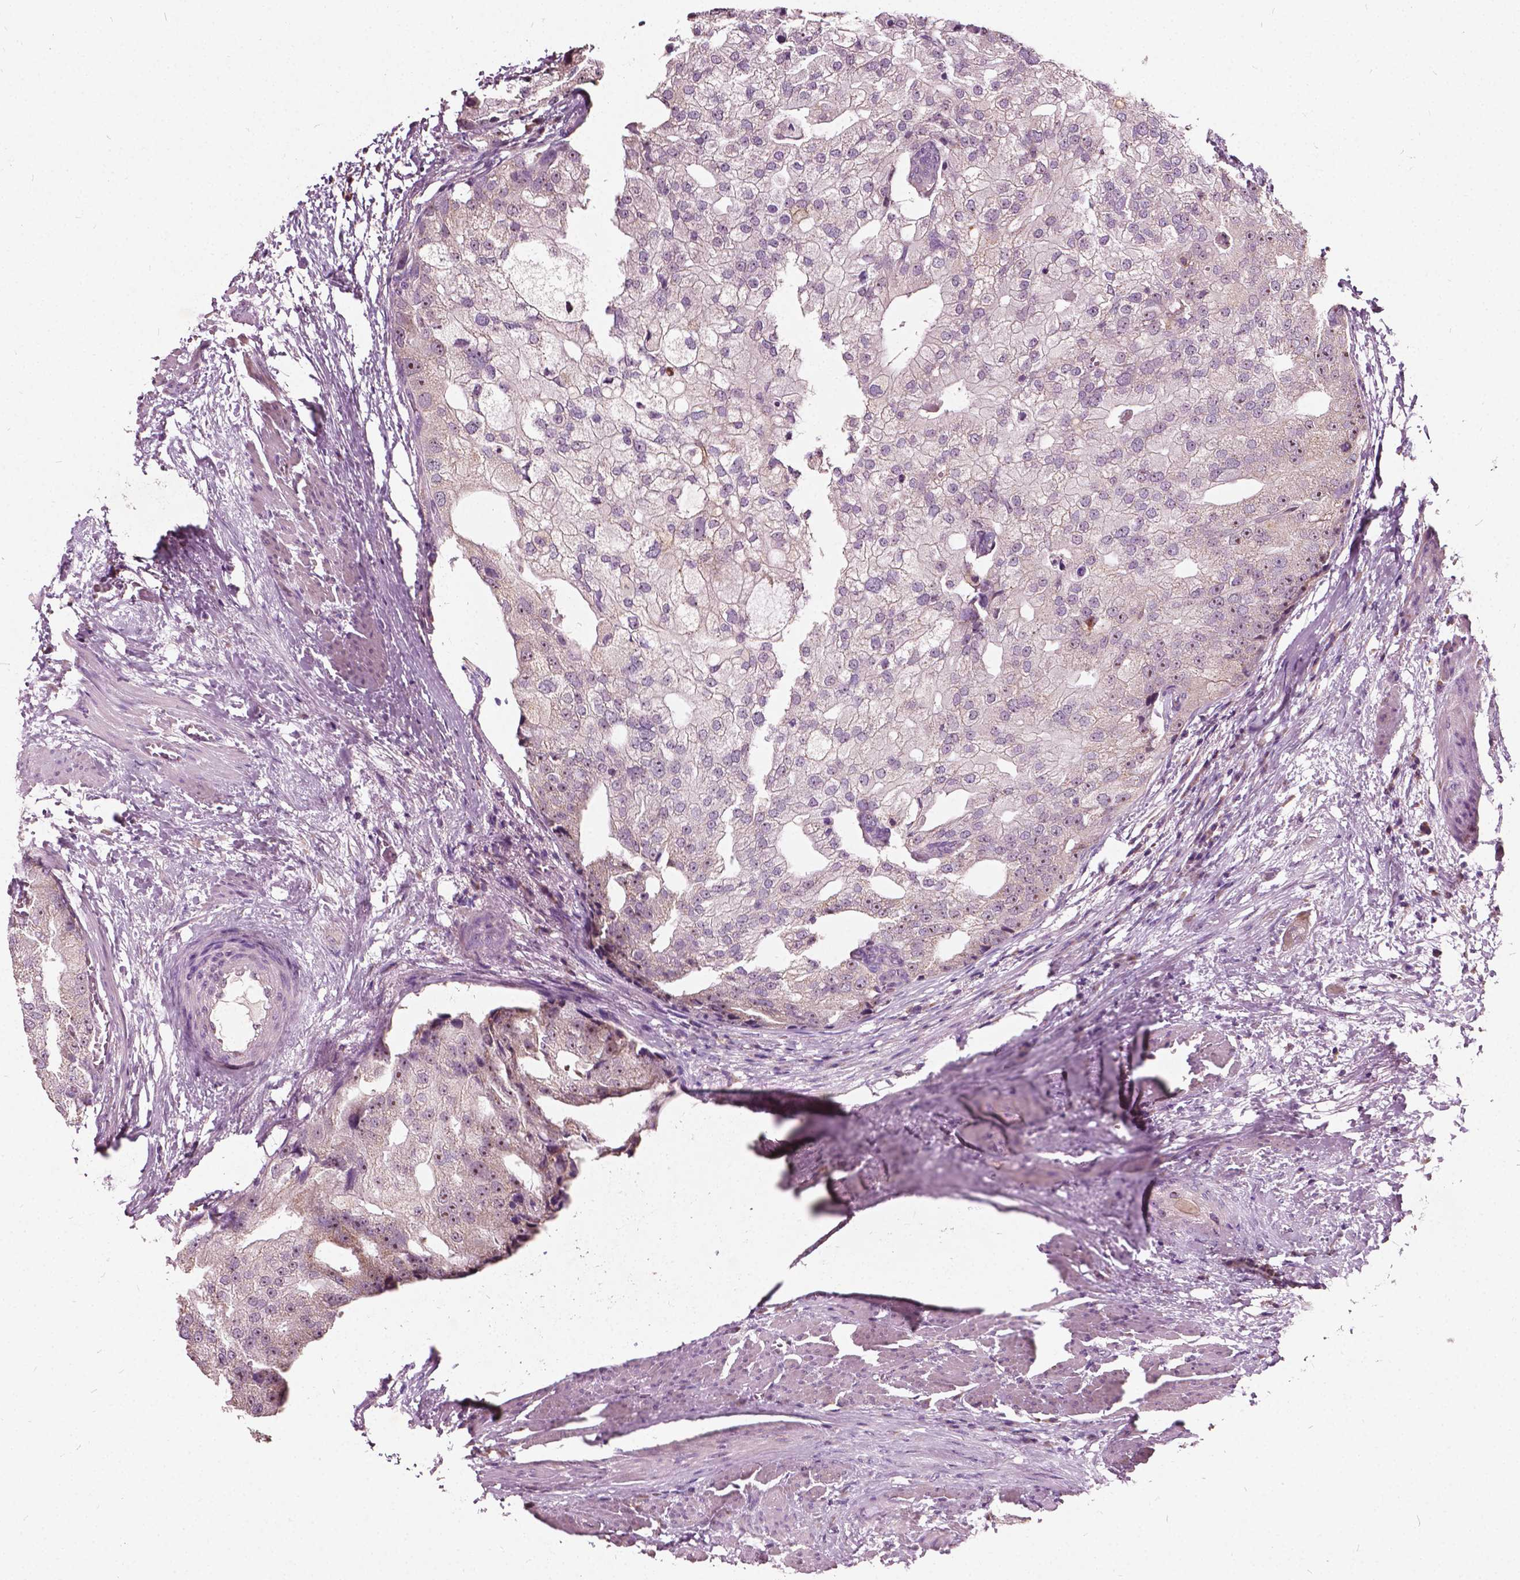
{"staining": {"intensity": "weak", "quantity": "25%-75%", "location": "nuclear"}, "tissue": "prostate cancer", "cell_type": "Tumor cells", "image_type": "cancer", "snomed": [{"axis": "morphology", "description": "Adenocarcinoma, High grade"}, {"axis": "topography", "description": "Prostate"}], "caption": "A high-resolution micrograph shows IHC staining of prostate cancer (adenocarcinoma (high-grade)), which demonstrates weak nuclear staining in approximately 25%-75% of tumor cells.", "gene": "ODF3L2", "patient": {"sex": "male", "age": 70}}